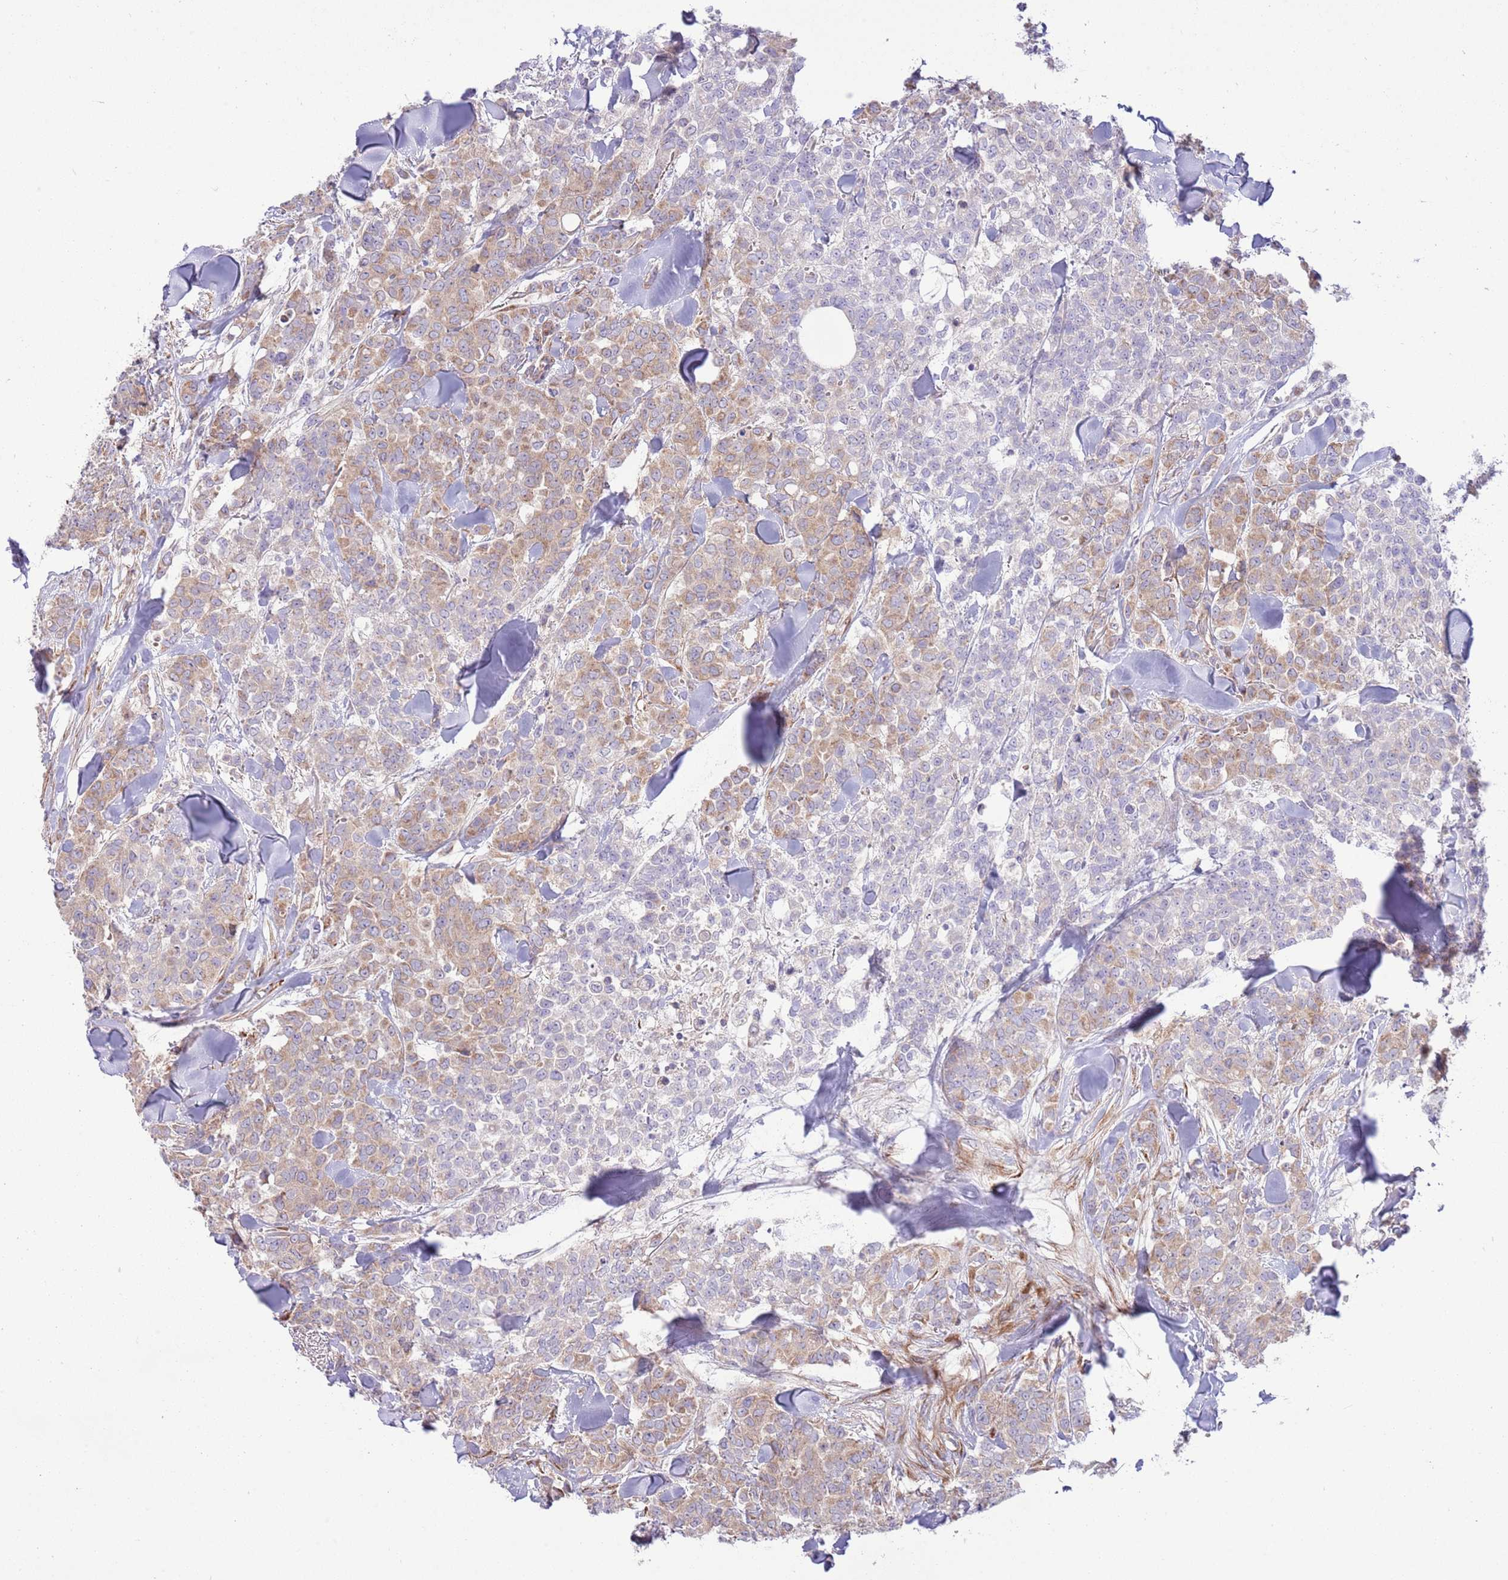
{"staining": {"intensity": "weak", "quantity": "25%-75%", "location": "cytoplasmic/membranous"}, "tissue": "breast cancer", "cell_type": "Tumor cells", "image_type": "cancer", "snomed": [{"axis": "morphology", "description": "Lobular carcinoma"}, {"axis": "topography", "description": "Breast"}], "caption": "Protein expression by IHC displays weak cytoplasmic/membranous positivity in approximately 25%-75% of tumor cells in breast cancer. Using DAB (3,3'-diaminobenzidine) (brown) and hematoxylin (blue) stains, captured at high magnification using brightfield microscopy.", "gene": "TOMM5", "patient": {"sex": "female", "age": 91}}